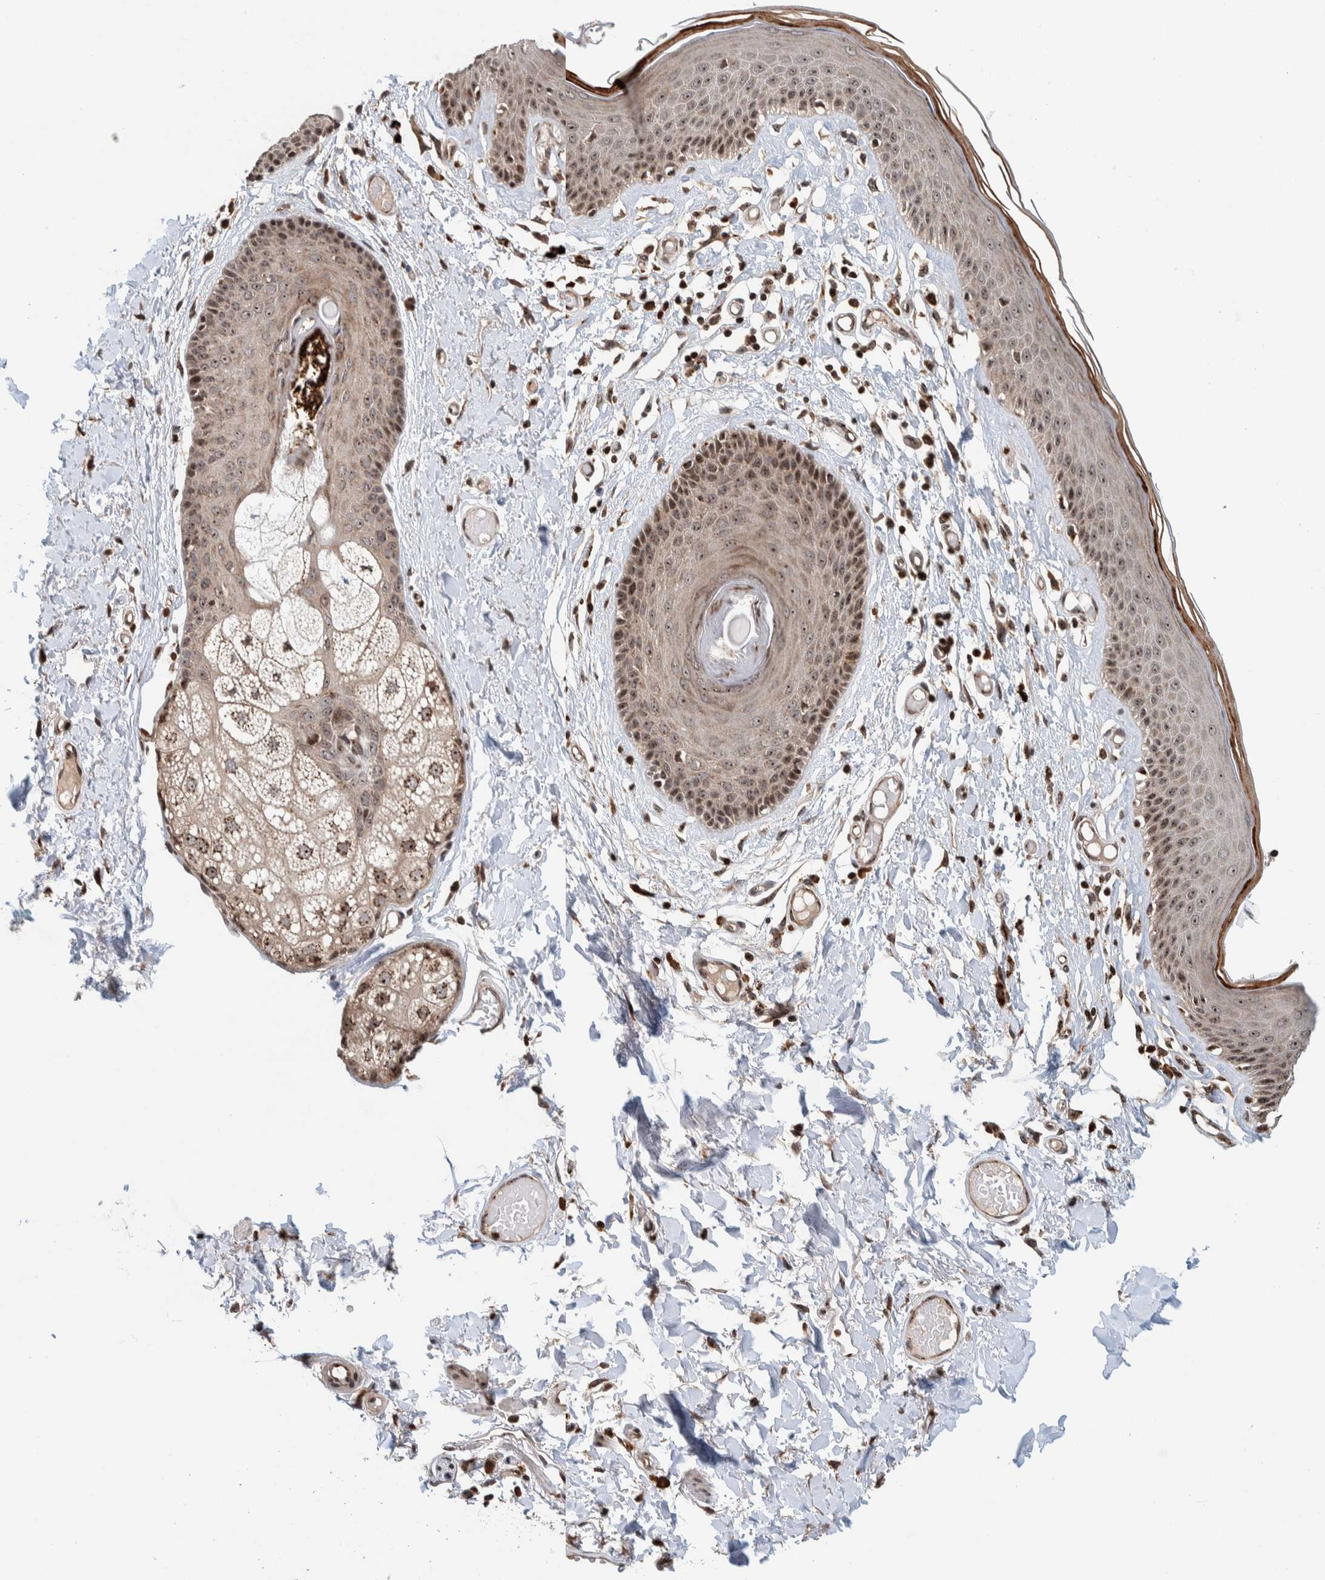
{"staining": {"intensity": "strong", "quantity": "25%-75%", "location": "cytoplasmic/membranous,nuclear"}, "tissue": "skin", "cell_type": "Epidermal cells", "image_type": "normal", "snomed": [{"axis": "morphology", "description": "Normal tissue, NOS"}, {"axis": "topography", "description": "Vulva"}], "caption": "A micrograph of skin stained for a protein reveals strong cytoplasmic/membranous,nuclear brown staining in epidermal cells. The protein is shown in brown color, while the nuclei are stained blue.", "gene": "CCDC182", "patient": {"sex": "female", "age": 73}}